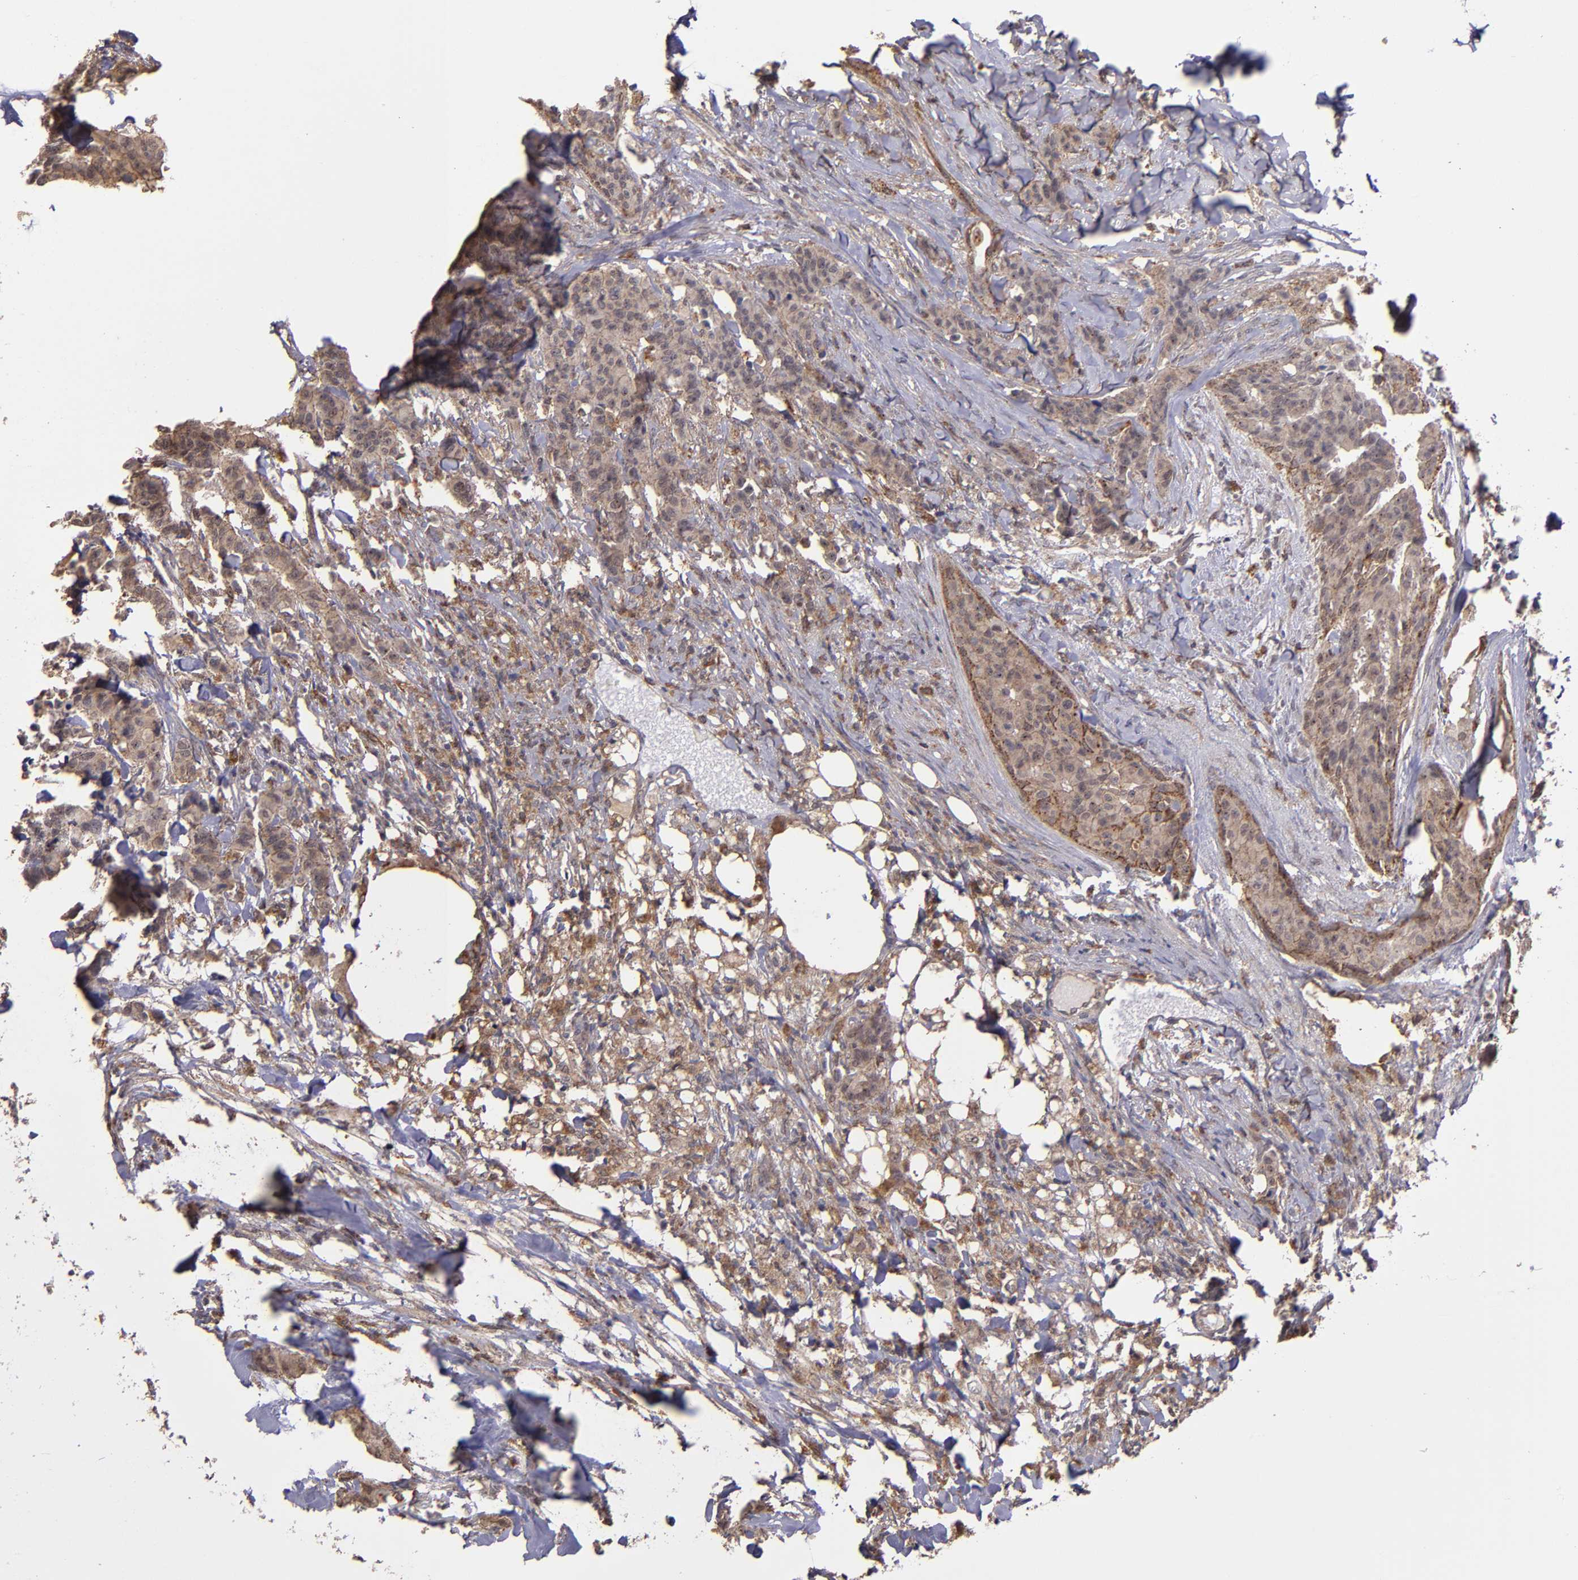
{"staining": {"intensity": "moderate", "quantity": ">75%", "location": "cytoplasmic/membranous"}, "tissue": "breast cancer", "cell_type": "Tumor cells", "image_type": "cancer", "snomed": [{"axis": "morphology", "description": "Duct carcinoma"}, {"axis": "topography", "description": "Breast"}], "caption": "This image displays IHC staining of human breast cancer (invasive ductal carcinoma), with medium moderate cytoplasmic/membranous staining in about >75% of tumor cells.", "gene": "SIPA1L1", "patient": {"sex": "female", "age": 40}}